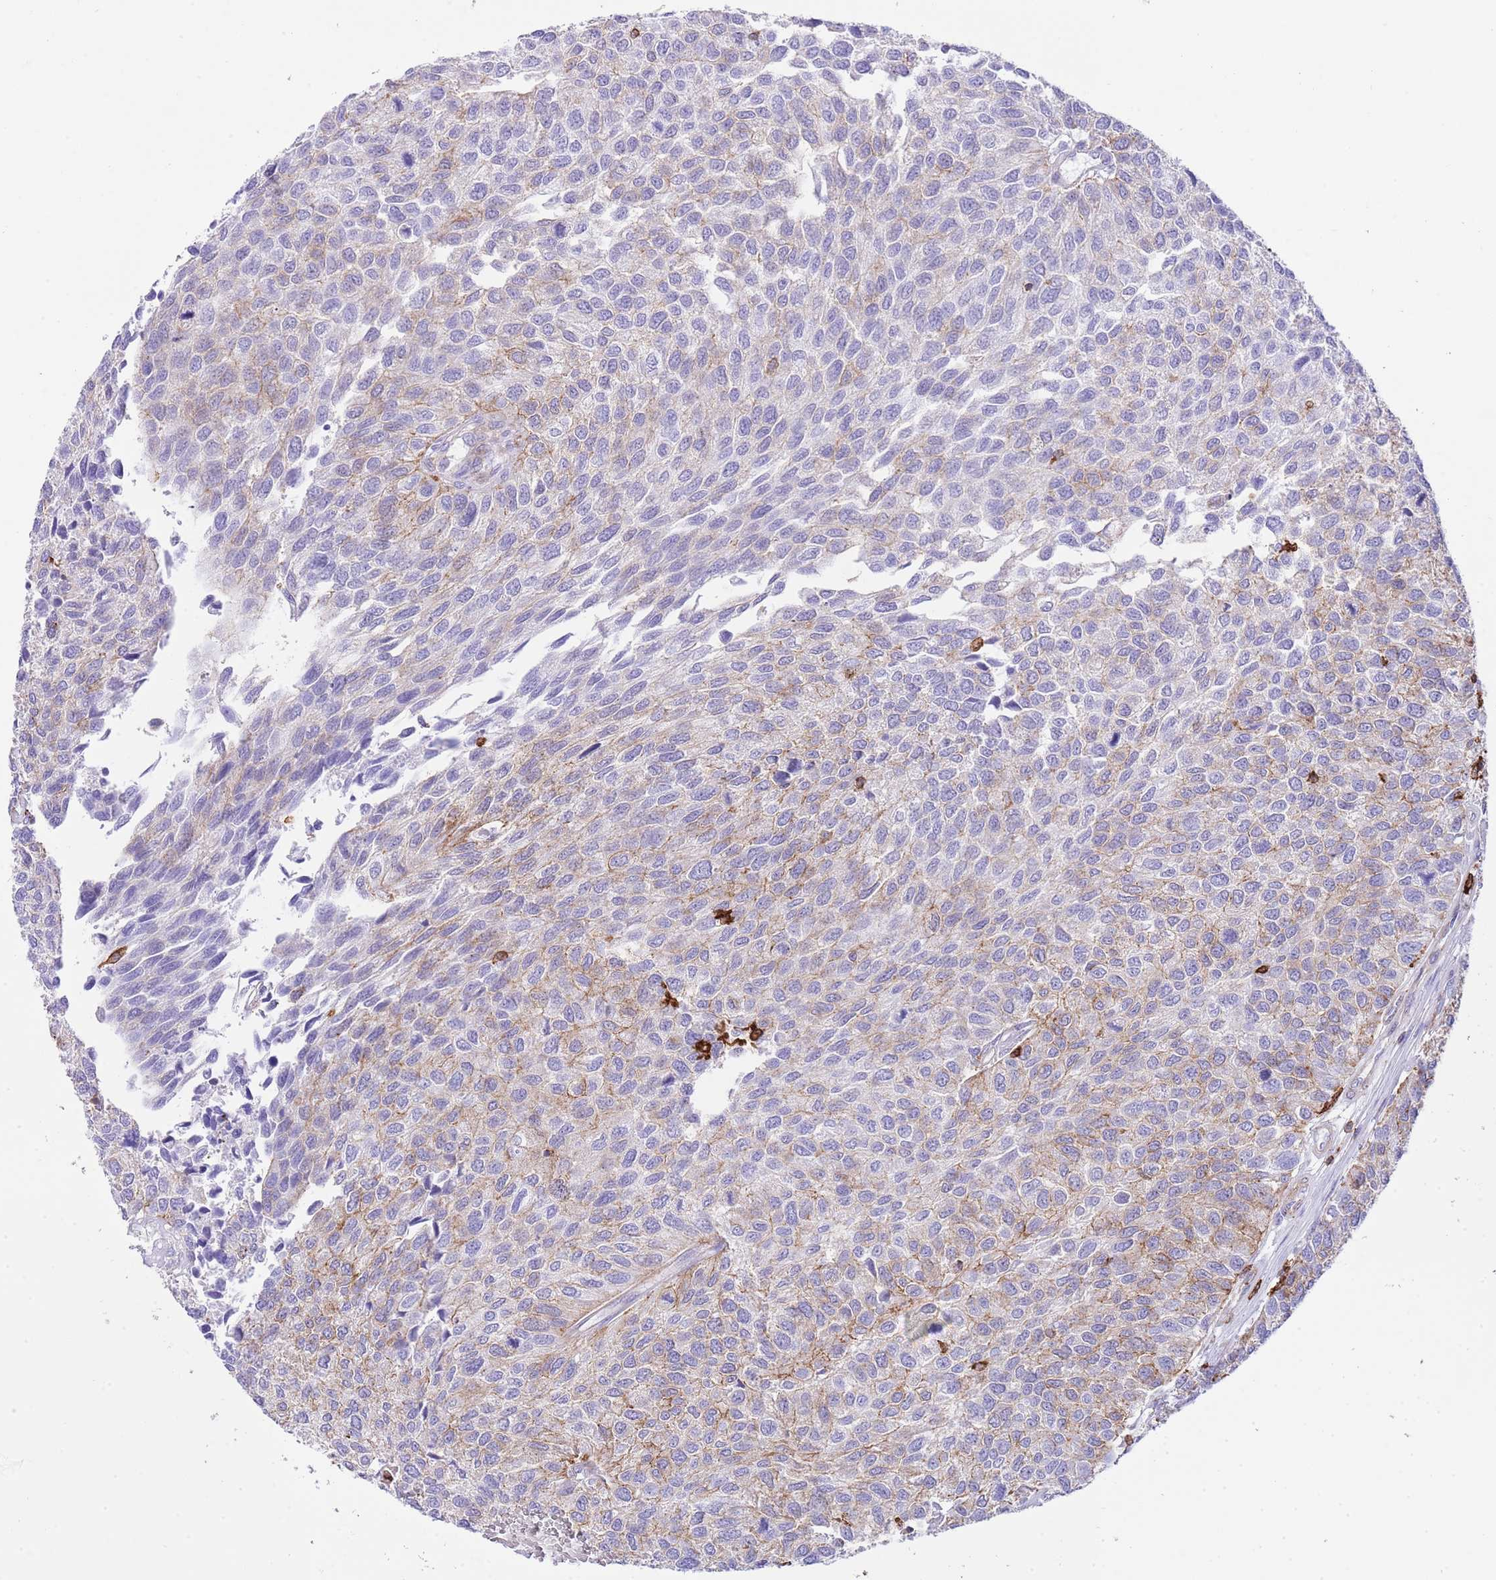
{"staining": {"intensity": "moderate", "quantity": "25%-75%", "location": "cytoplasmic/membranous"}, "tissue": "urothelial cancer", "cell_type": "Tumor cells", "image_type": "cancer", "snomed": [{"axis": "morphology", "description": "Urothelial carcinoma, NOS"}, {"axis": "topography", "description": "Urinary bladder"}], "caption": "Immunohistochemical staining of urothelial cancer shows medium levels of moderate cytoplasmic/membranous protein positivity in approximately 25%-75% of tumor cells.", "gene": "EFHD2", "patient": {"sex": "male", "age": 55}}